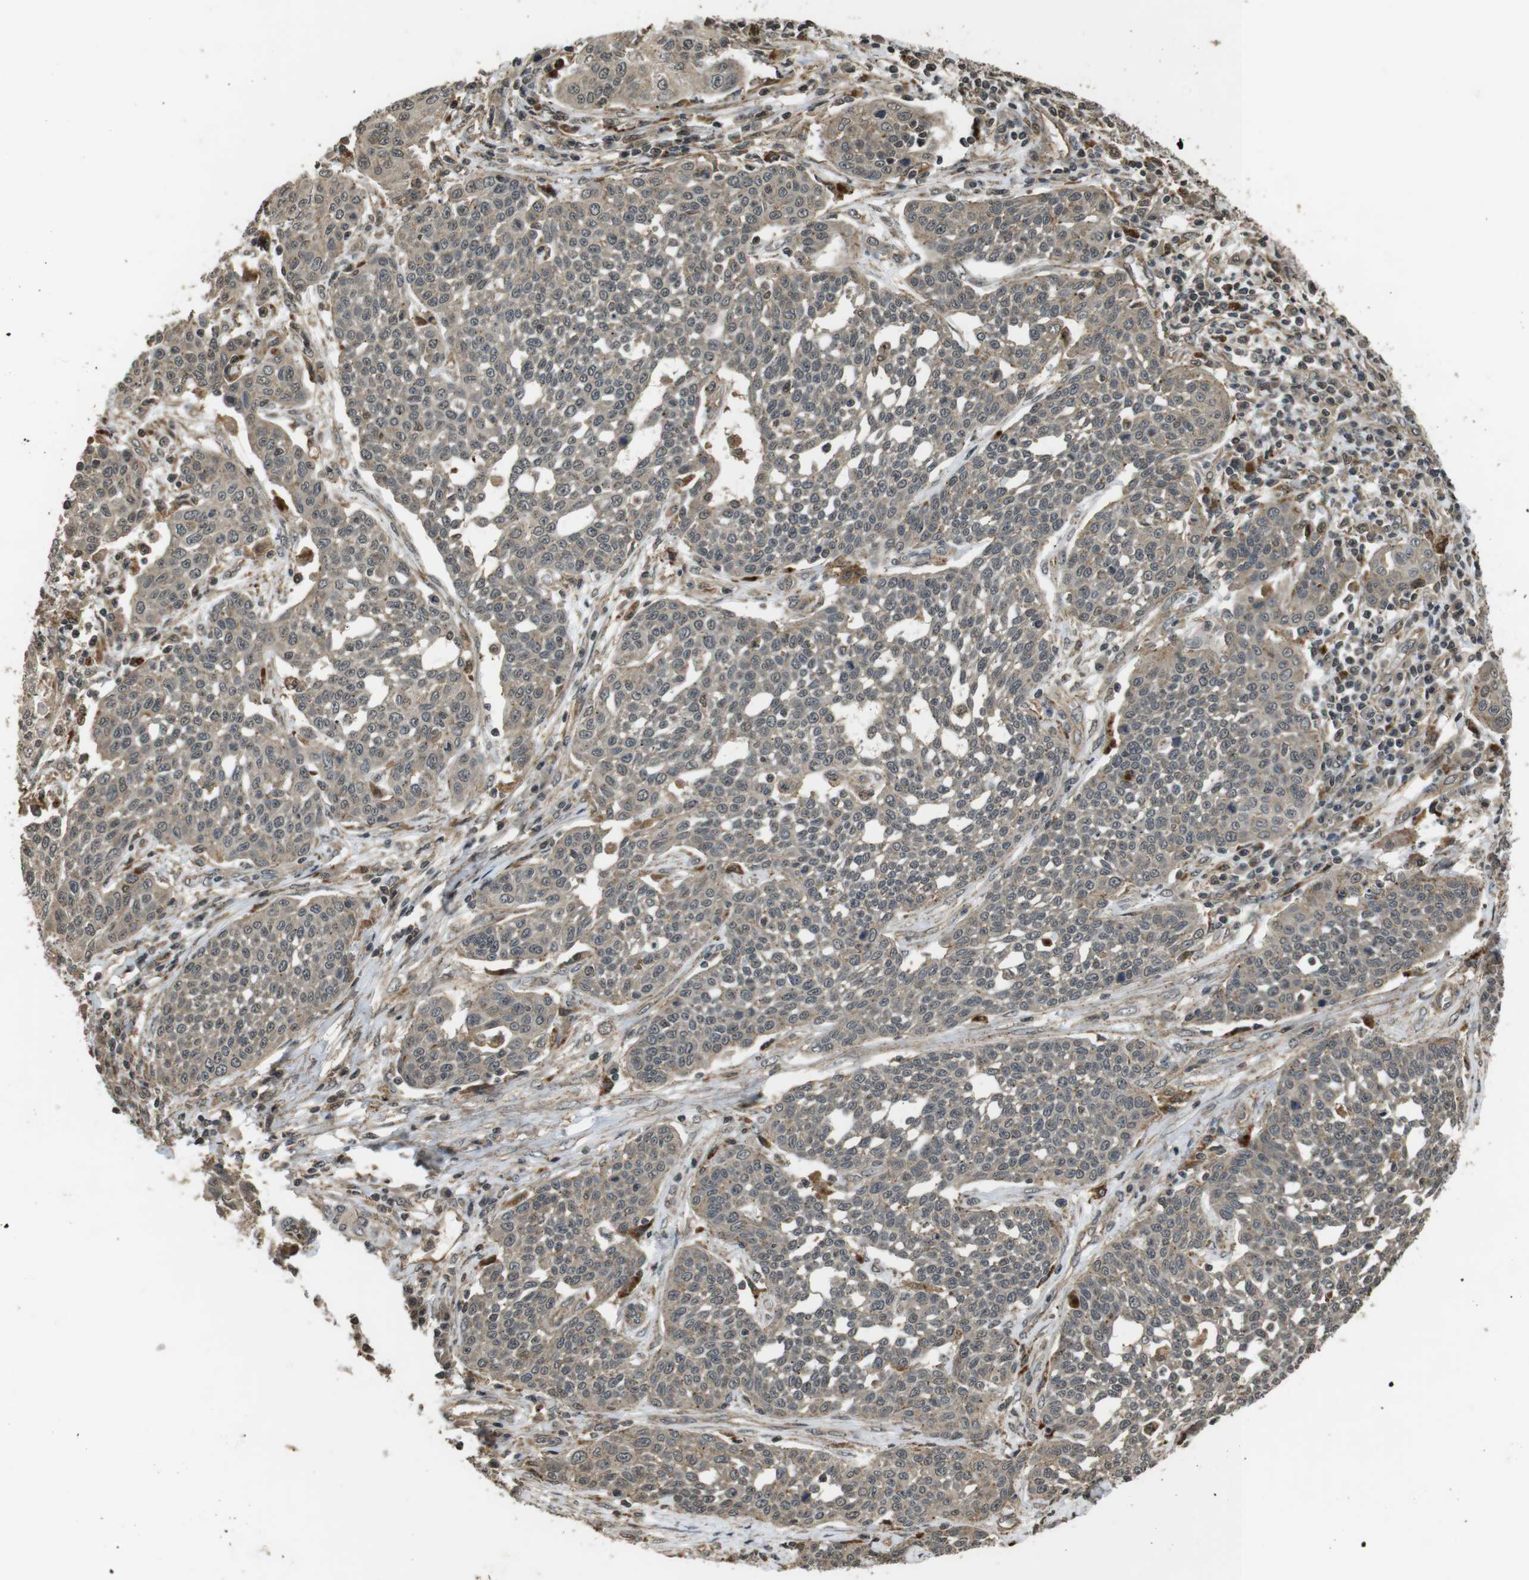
{"staining": {"intensity": "weak", "quantity": ">75%", "location": "cytoplasmic/membranous"}, "tissue": "cervical cancer", "cell_type": "Tumor cells", "image_type": "cancer", "snomed": [{"axis": "morphology", "description": "Squamous cell carcinoma, NOS"}, {"axis": "topography", "description": "Cervix"}], "caption": "Immunohistochemical staining of human cervical squamous cell carcinoma reveals weak cytoplasmic/membranous protein expression in approximately >75% of tumor cells.", "gene": "FZD10", "patient": {"sex": "female", "age": 34}}